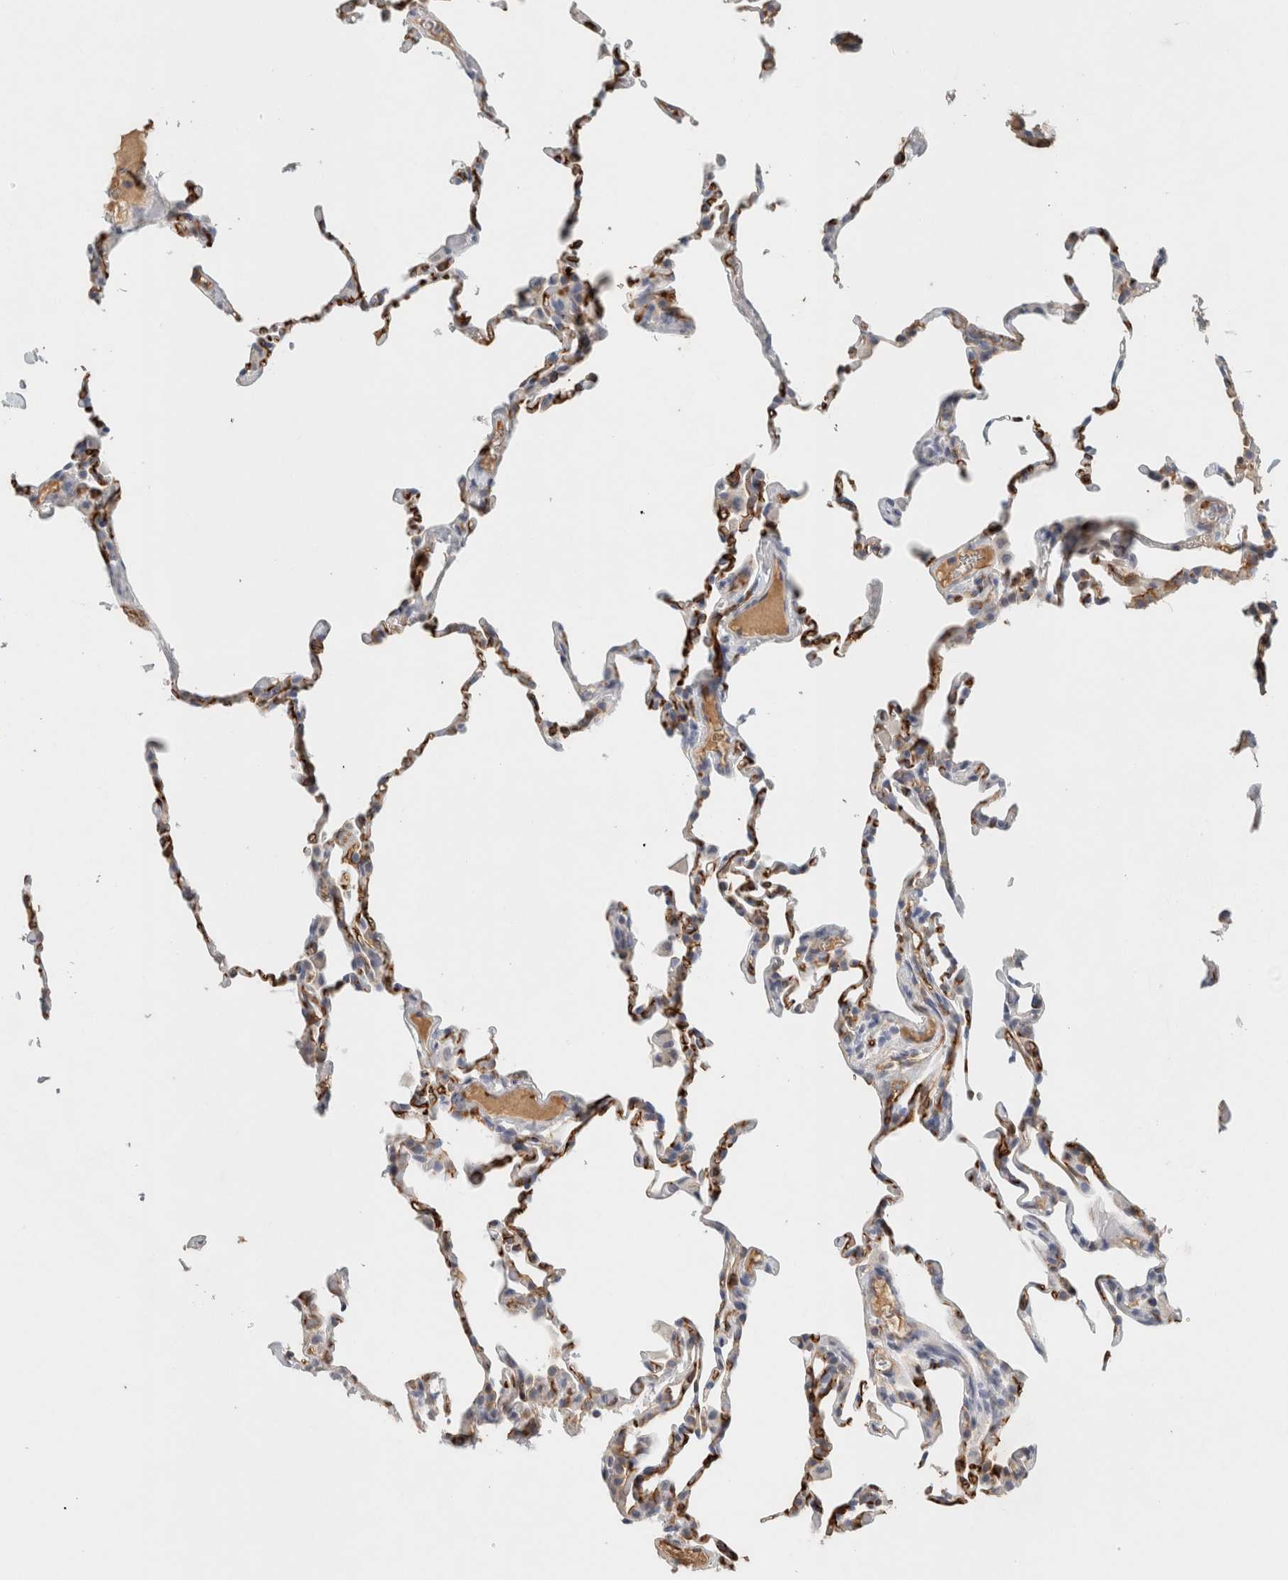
{"staining": {"intensity": "strong", "quantity": "25%-75%", "location": "cytoplasmic/membranous"}, "tissue": "lung", "cell_type": "Alveolar cells", "image_type": "normal", "snomed": [{"axis": "morphology", "description": "Normal tissue, NOS"}, {"axis": "topography", "description": "Lung"}], "caption": "IHC (DAB) staining of normal human lung exhibits strong cytoplasmic/membranous protein expression in about 25%-75% of alveolar cells.", "gene": "CD36", "patient": {"sex": "male", "age": 20}}